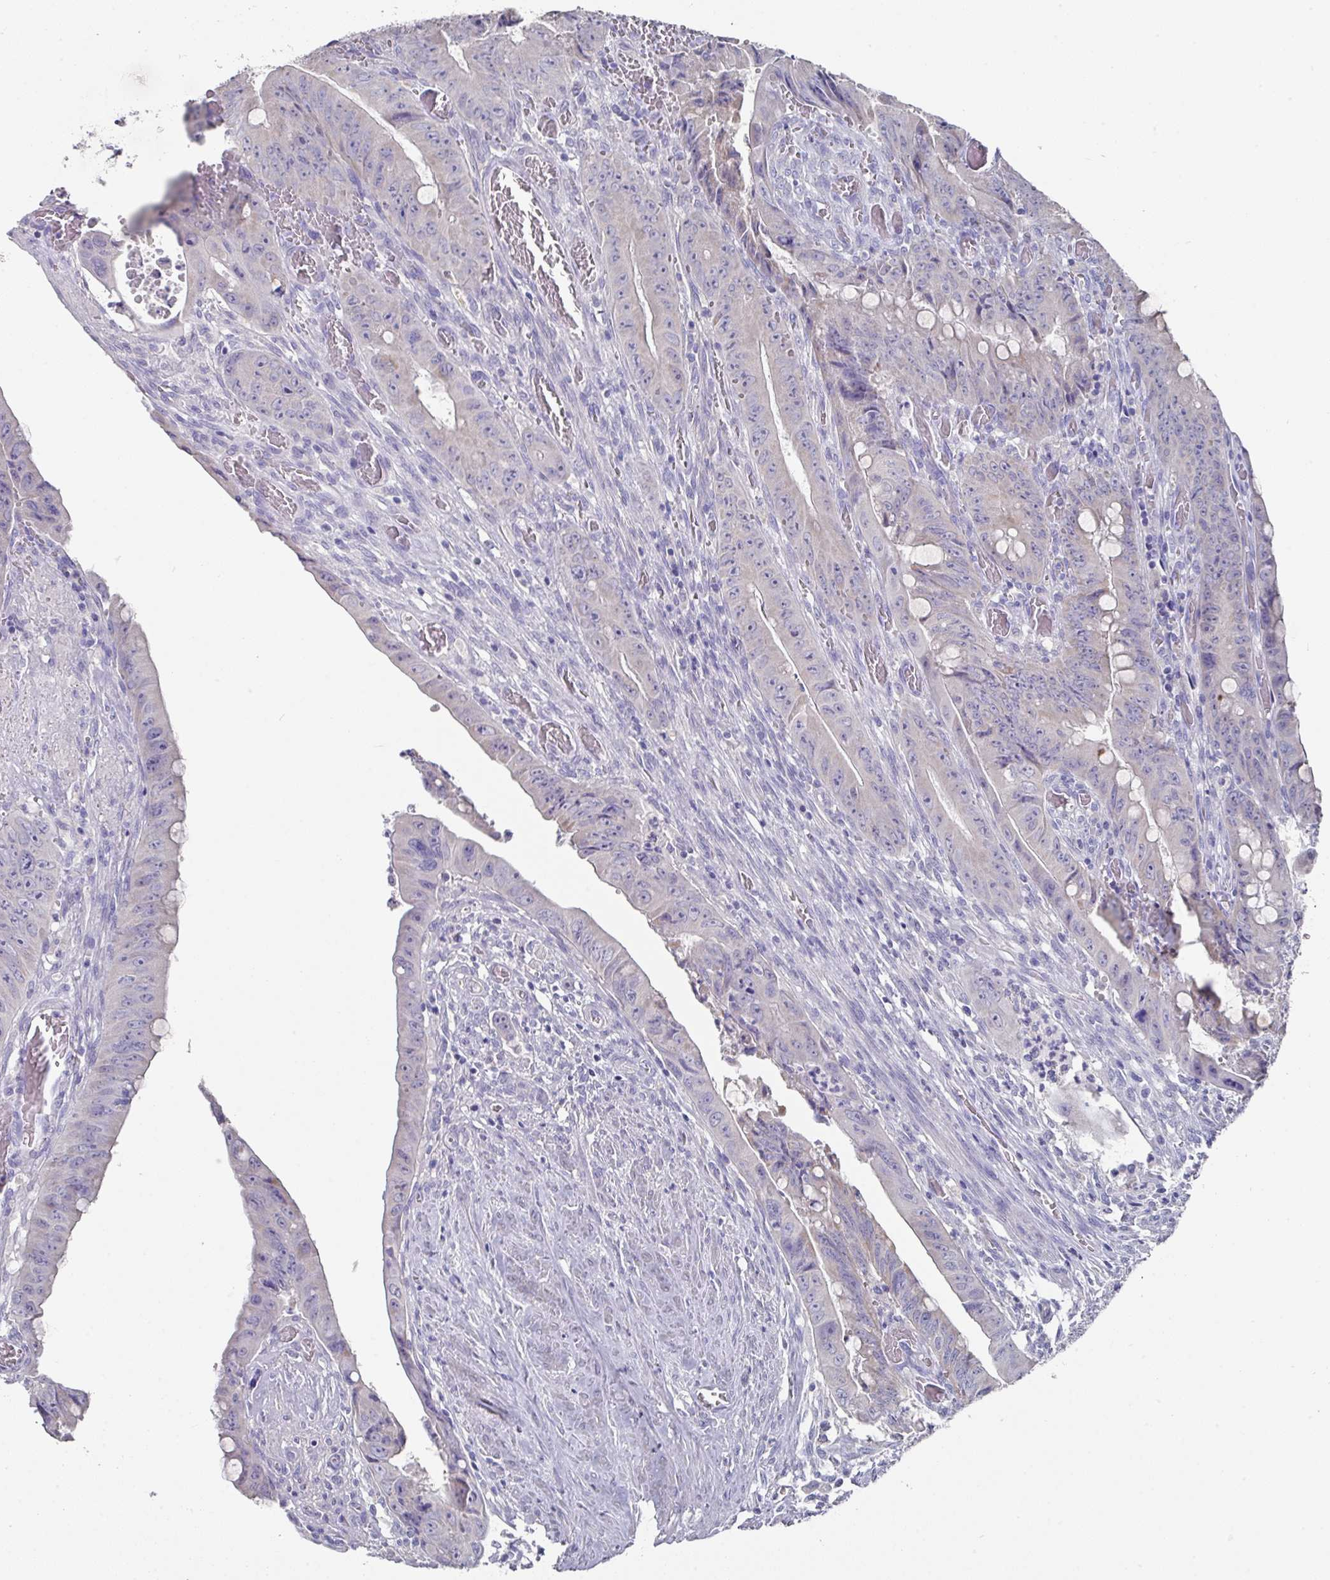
{"staining": {"intensity": "negative", "quantity": "none", "location": "none"}, "tissue": "colorectal cancer", "cell_type": "Tumor cells", "image_type": "cancer", "snomed": [{"axis": "morphology", "description": "Adenocarcinoma, NOS"}, {"axis": "topography", "description": "Rectum"}], "caption": "DAB immunohistochemical staining of colorectal cancer displays no significant staining in tumor cells. (DAB immunohistochemistry (IHC) with hematoxylin counter stain).", "gene": "DAZL", "patient": {"sex": "male", "age": 78}}